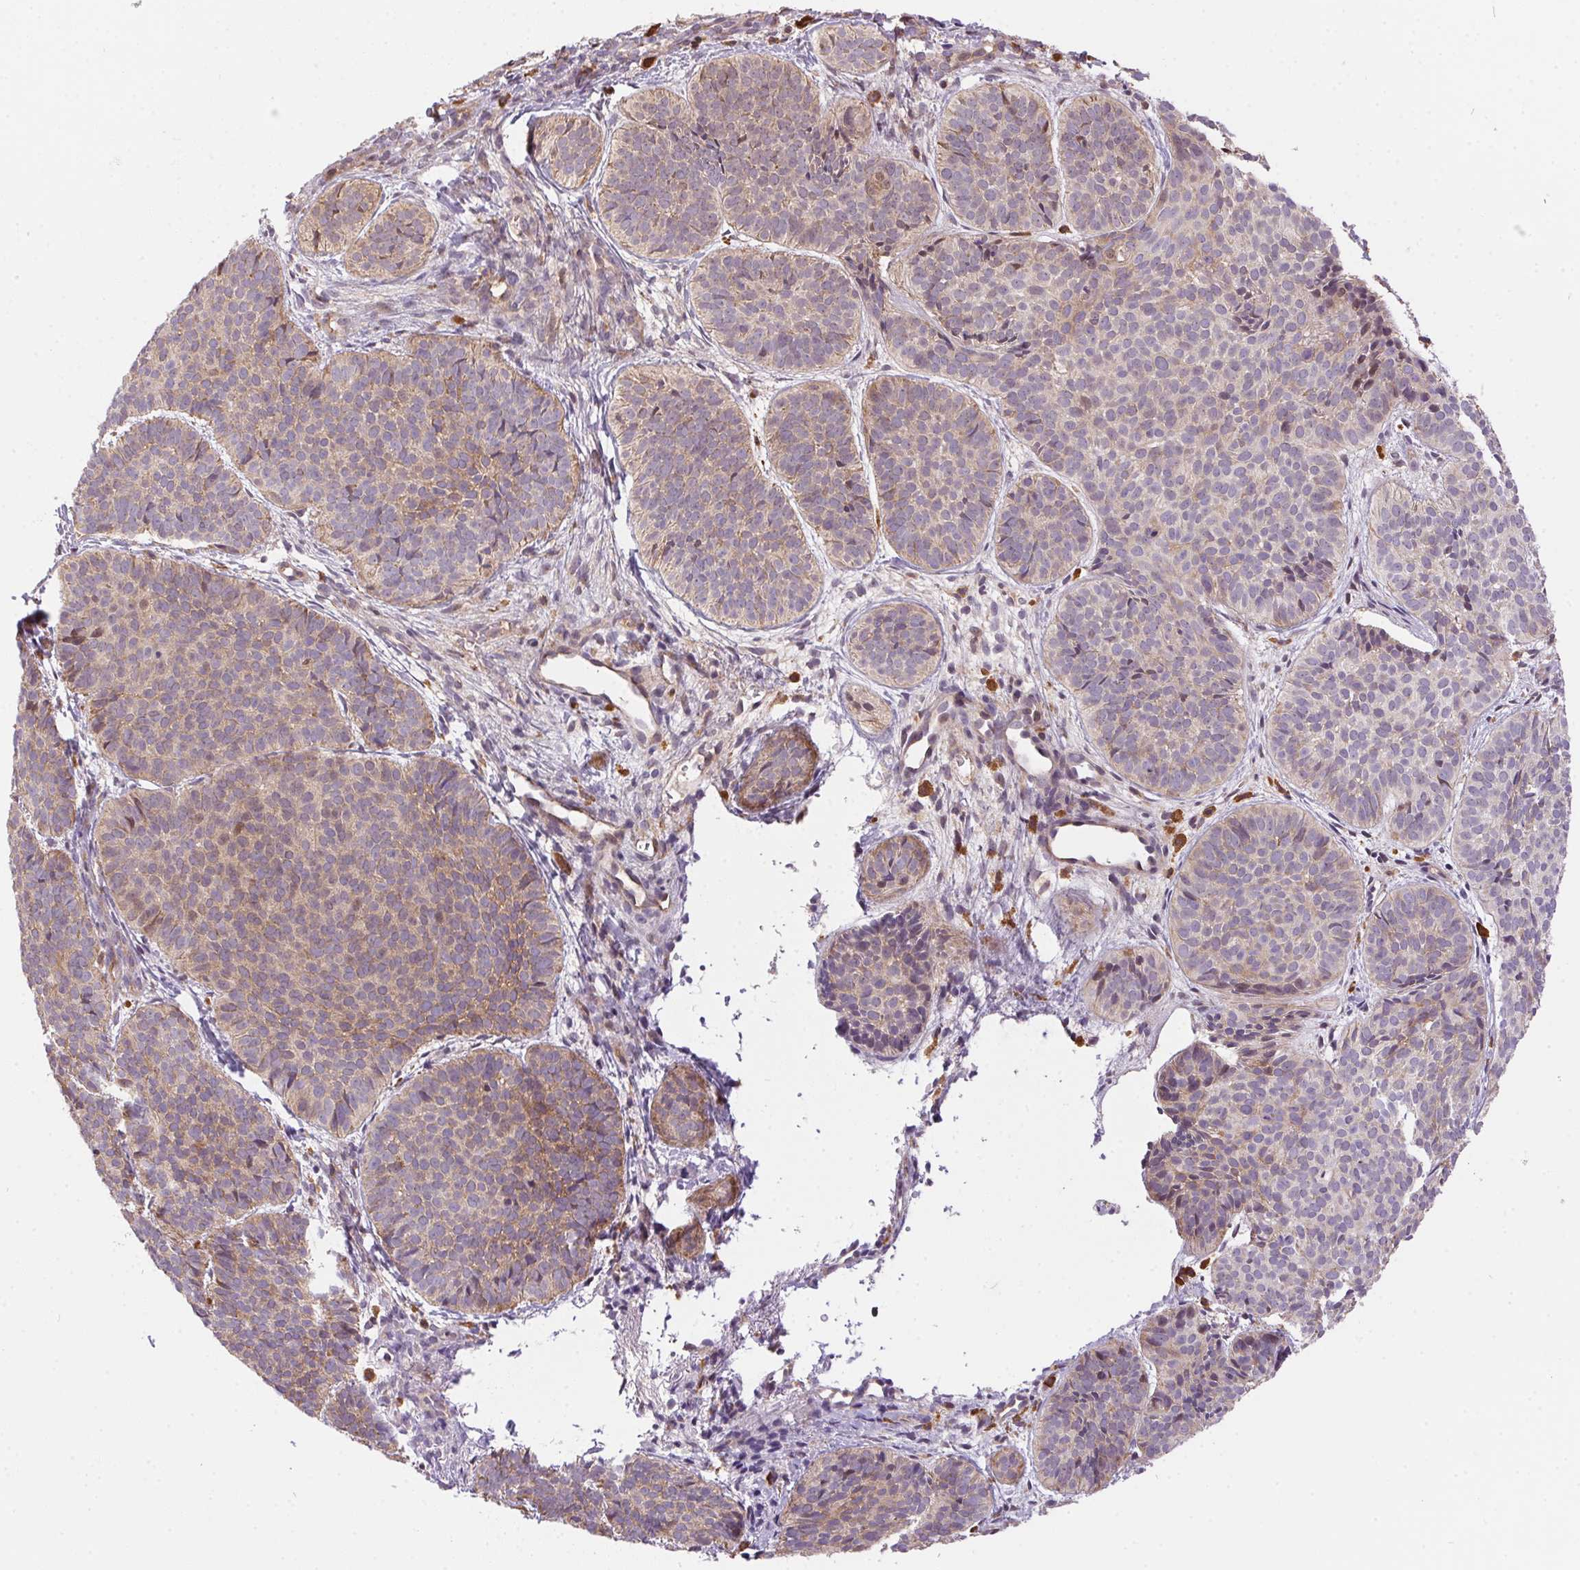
{"staining": {"intensity": "weak", "quantity": "25%-75%", "location": "cytoplasmic/membranous"}, "tissue": "skin cancer", "cell_type": "Tumor cells", "image_type": "cancer", "snomed": [{"axis": "morphology", "description": "Basal cell carcinoma"}, {"axis": "topography", "description": "Skin"}], "caption": "Immunohistochemistry (IHC) (DAB) staining of human basal cell carcinoma (skin) shows weak cytoplasmic/membranous protein positivity in about 25%-75% of tumor cells.", "gene": "NUDT16", "patient": {"sex": "male", "age": 57}}